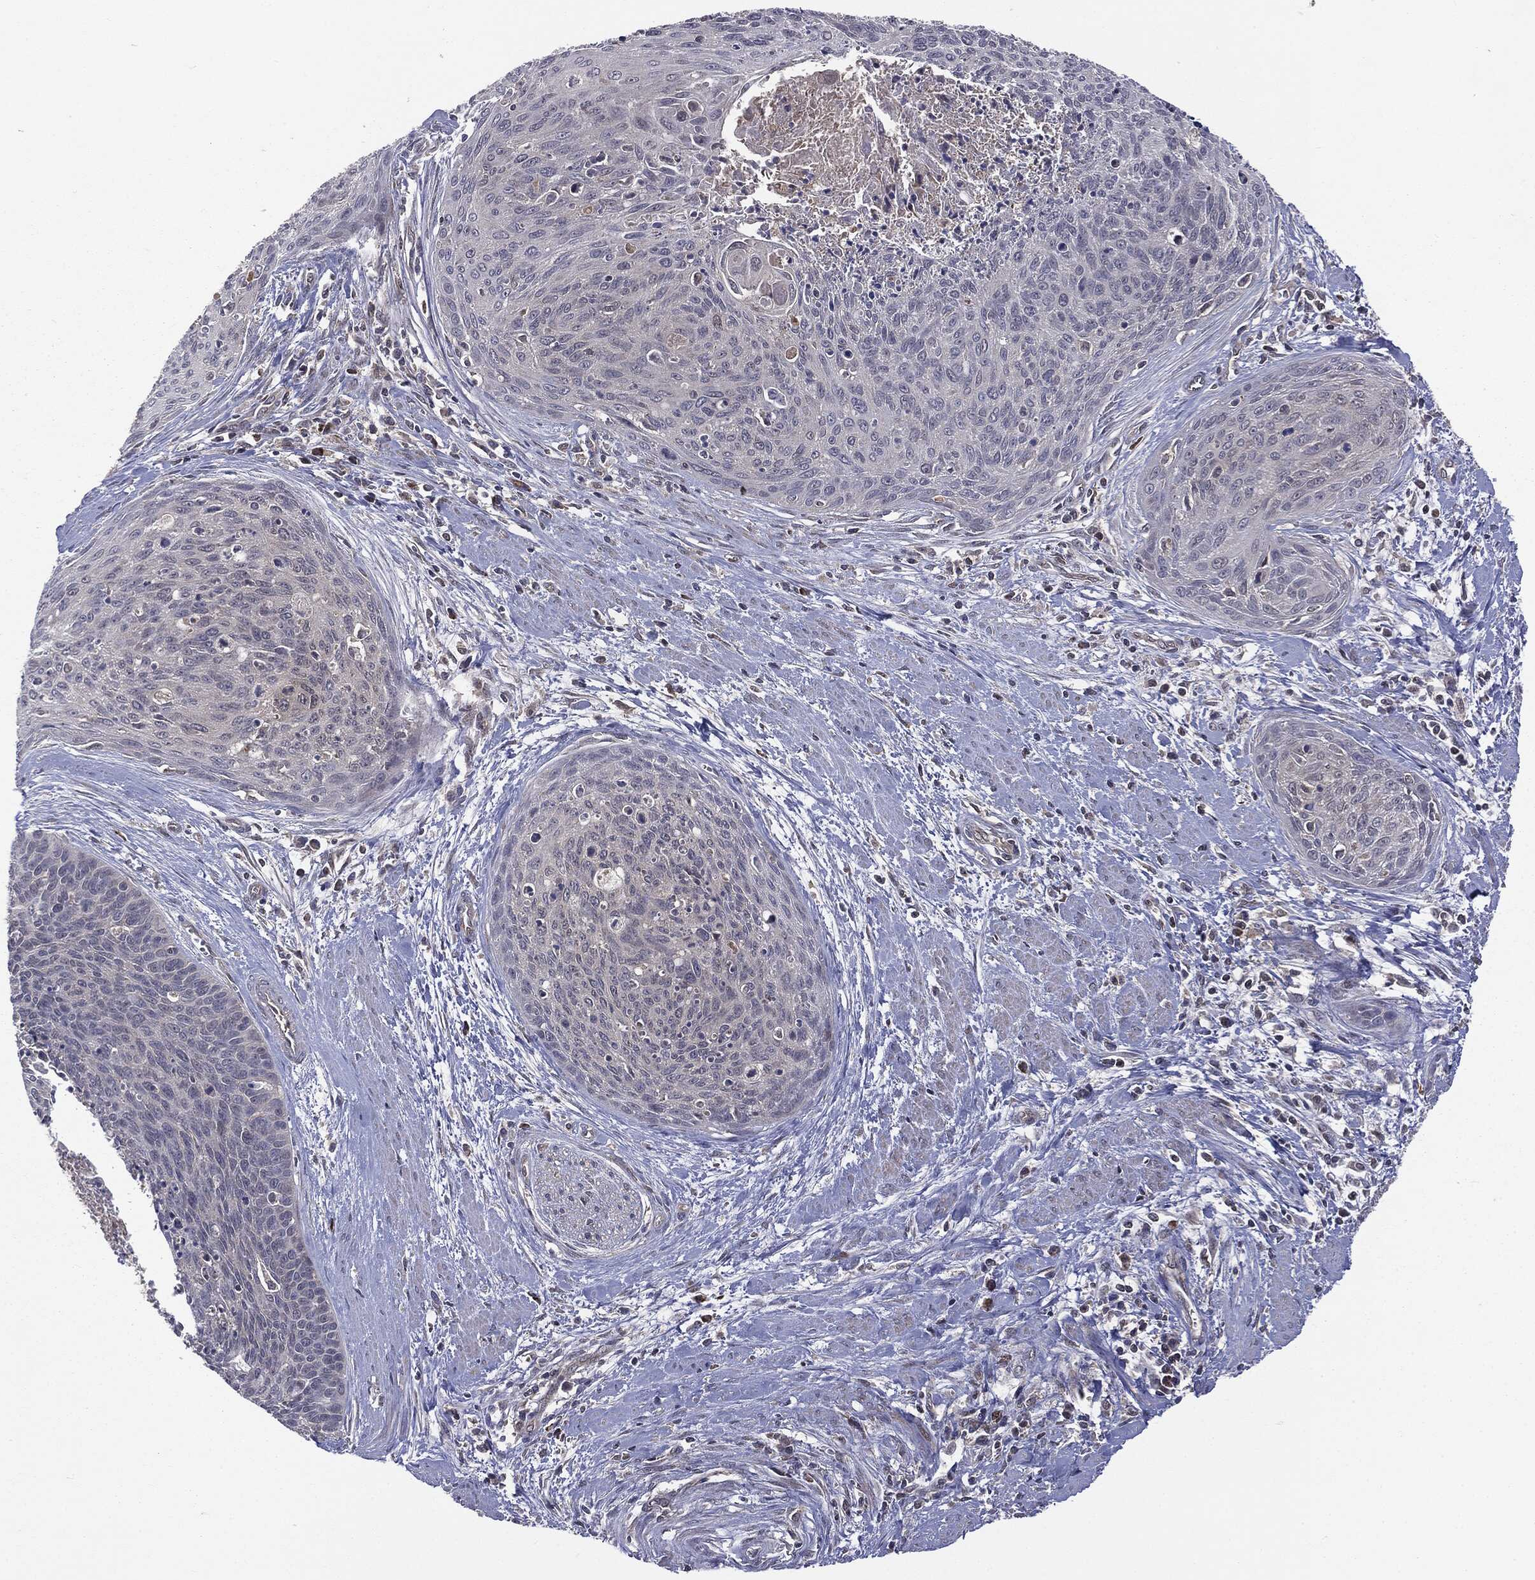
{"staining": {"intensity": "negative", "quantity": "none", "location": "none"}, "tissue": "cervical cancer", "cell_type": "Tumor cells", "image_type": "cancer", "snomed": [{"axis": "morphology", "description": "Squamous cell carcinoma, NOS"}, {"axis": "topography", "description": "Cervix"}], "caption": "Immunohistochemical staining of human cervical cancer (squamous cell carcinoma) reveals no significant staining in tumor cells.", "gene": "PTPA", "patient": {"sex": "female", "age": 55}}